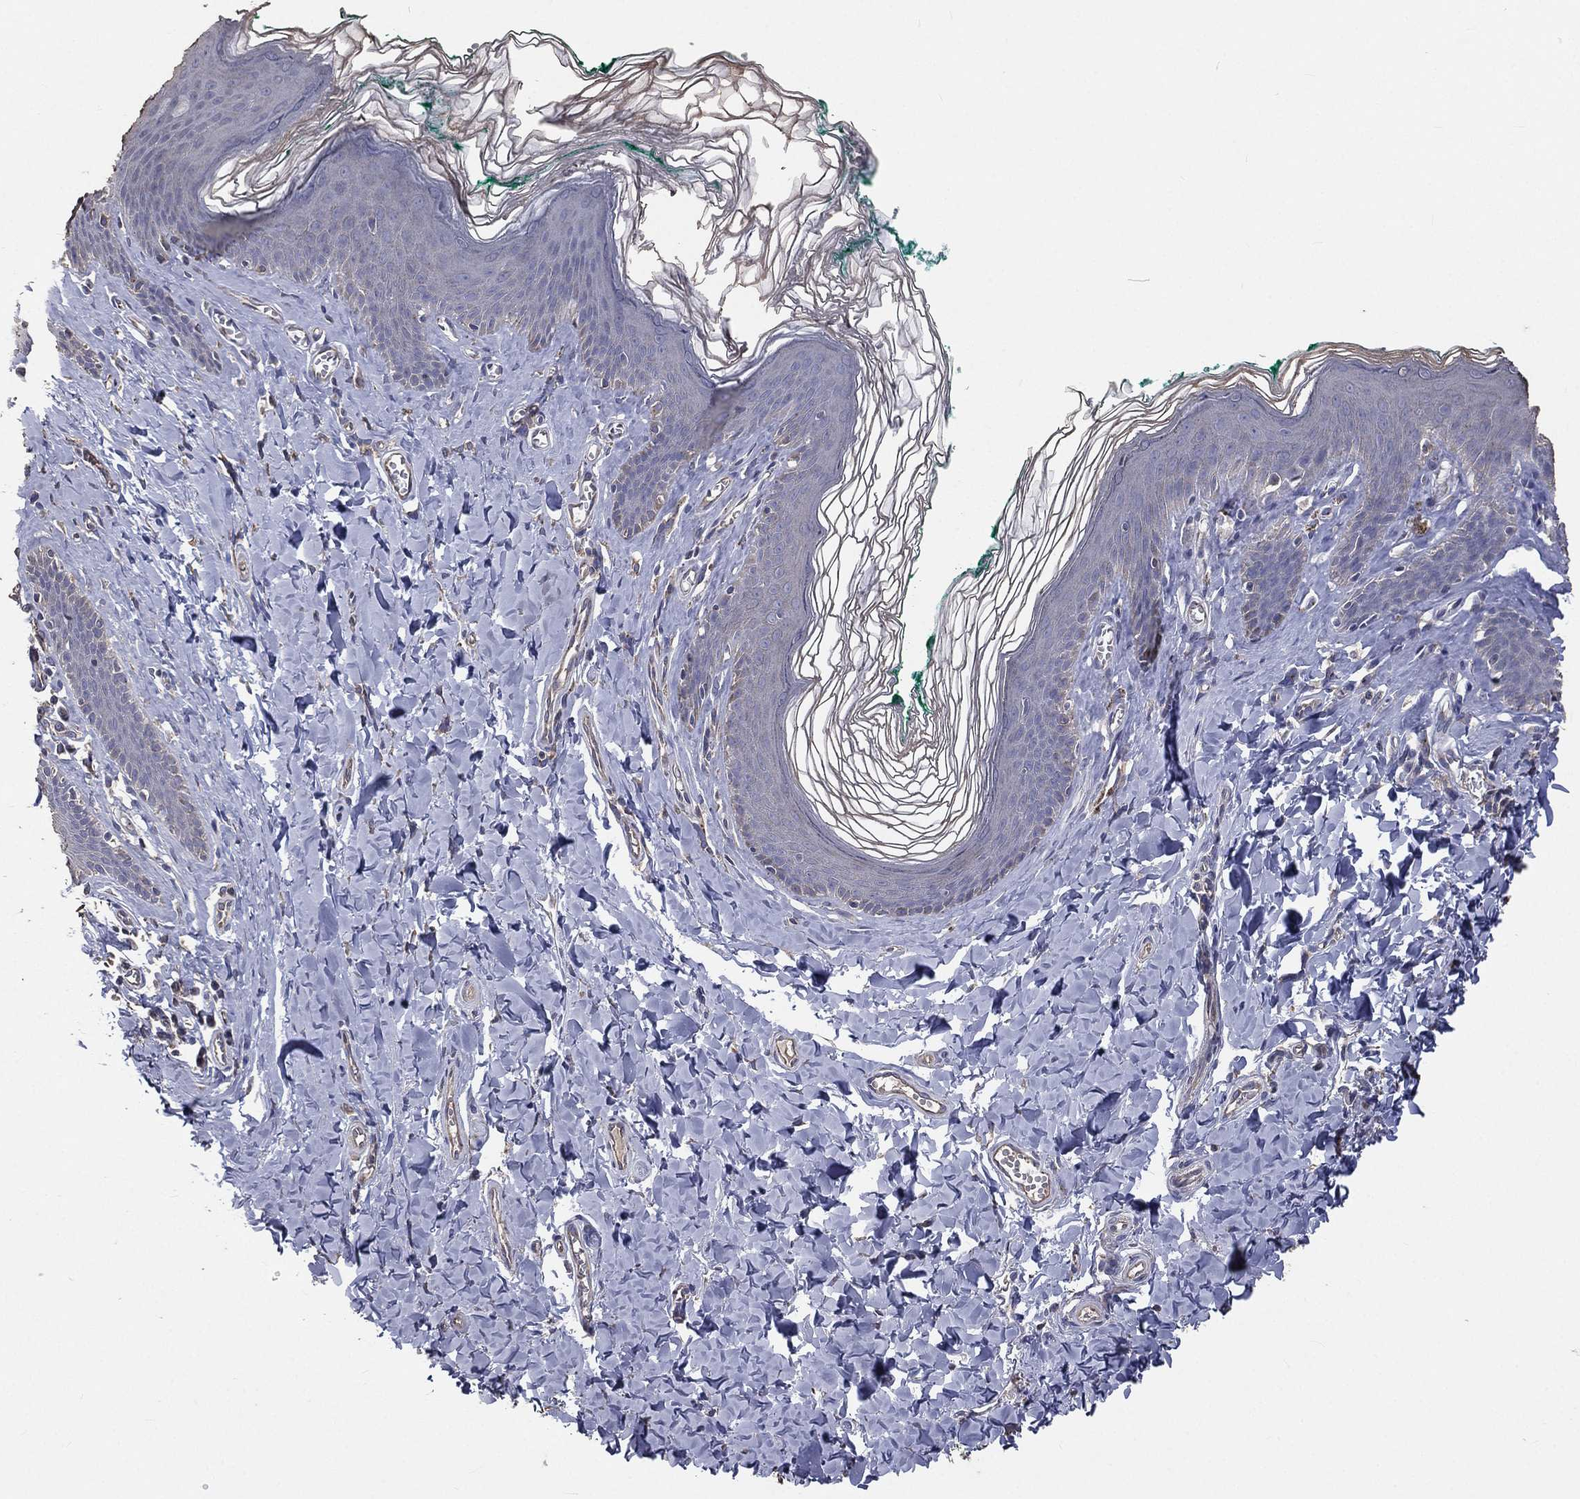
{"staining": {"intensity": "negative", "quantity": "none", "location": "none"}, "tissue": "skin", "cell_type": "Epidermal cells", "image_type": "normal", "snomed": [{"axis": "morphology", "description": "Normal tissue, NOS"}, {"axis": "topography", "description": "Vulva"}], "caption": "The immunohistochemistry photomicrograph has no significant positivity in epidermal cells of skin. (Brightfield microscopy of DAB immunohistochemistry (IHC) at high magnification).", "gene": "CROCC", "patient": {"sex": "female", "age": 66}}